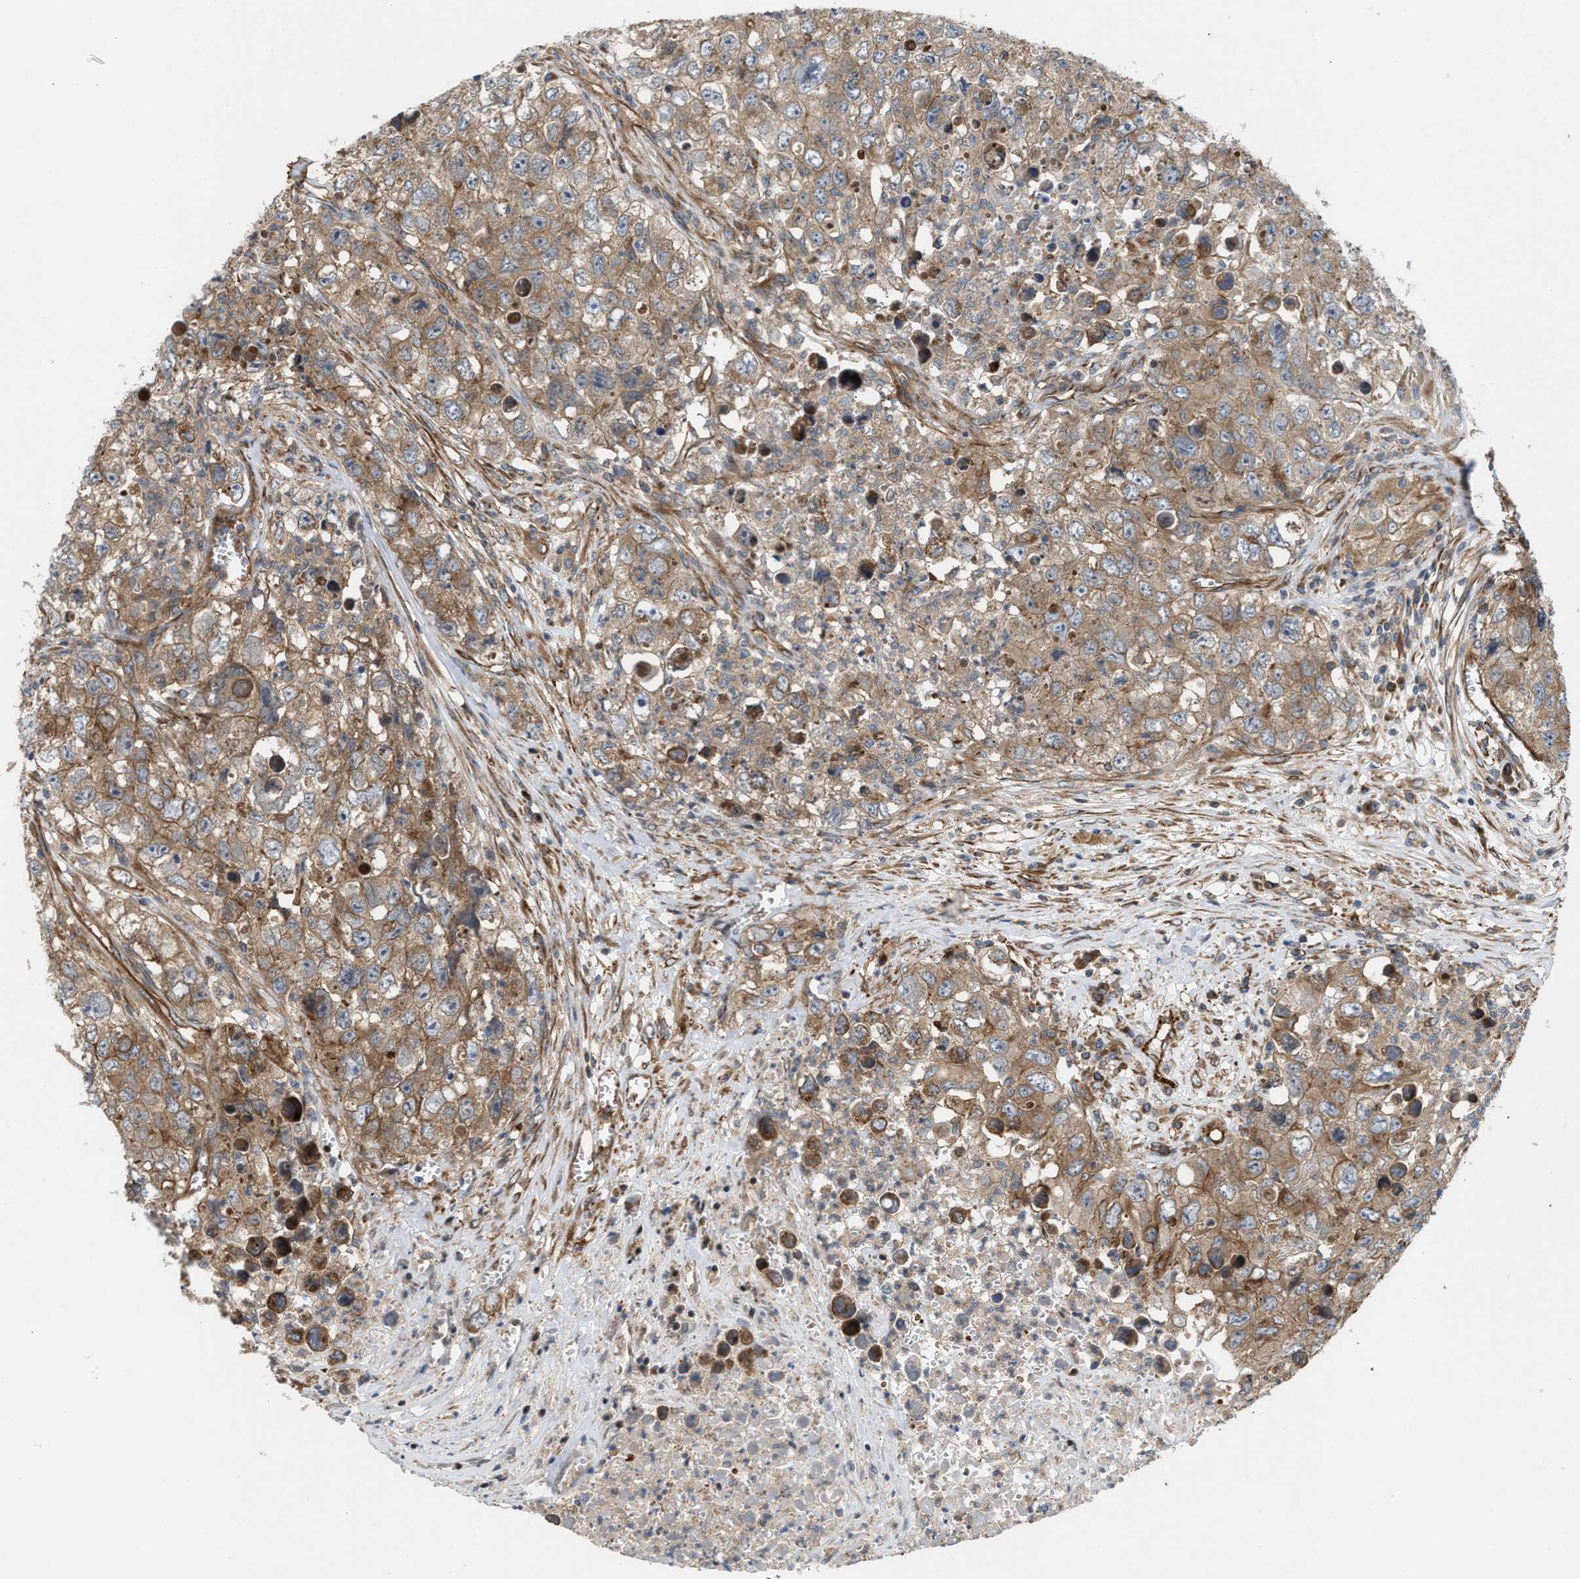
{"staining": {"intensity": "weak", "quantity": ">75%", "location": "cytoplasmic/membranous"}, "tissue": "testis cancer", "cell_type": "Tumor cells", "image_type": "cancer", "snomed": [{"axis": "morphology", "description": "Seminoma, NOS"}, {"axis": "morphology", "description": "Carcinoma, Embryonal, NOS"}, {"axis": "topography", "description": "Testis"}], "caption": "Approximately >75% of tumor cells in testis cancer (embryonal carcinoma) exhibit weak cytoplasmic/membranous protein positivity as visualized by brown immunohistochemical staining.", "gene": "EPS15L1", "patient": {"sex": "male", "age": 43}}